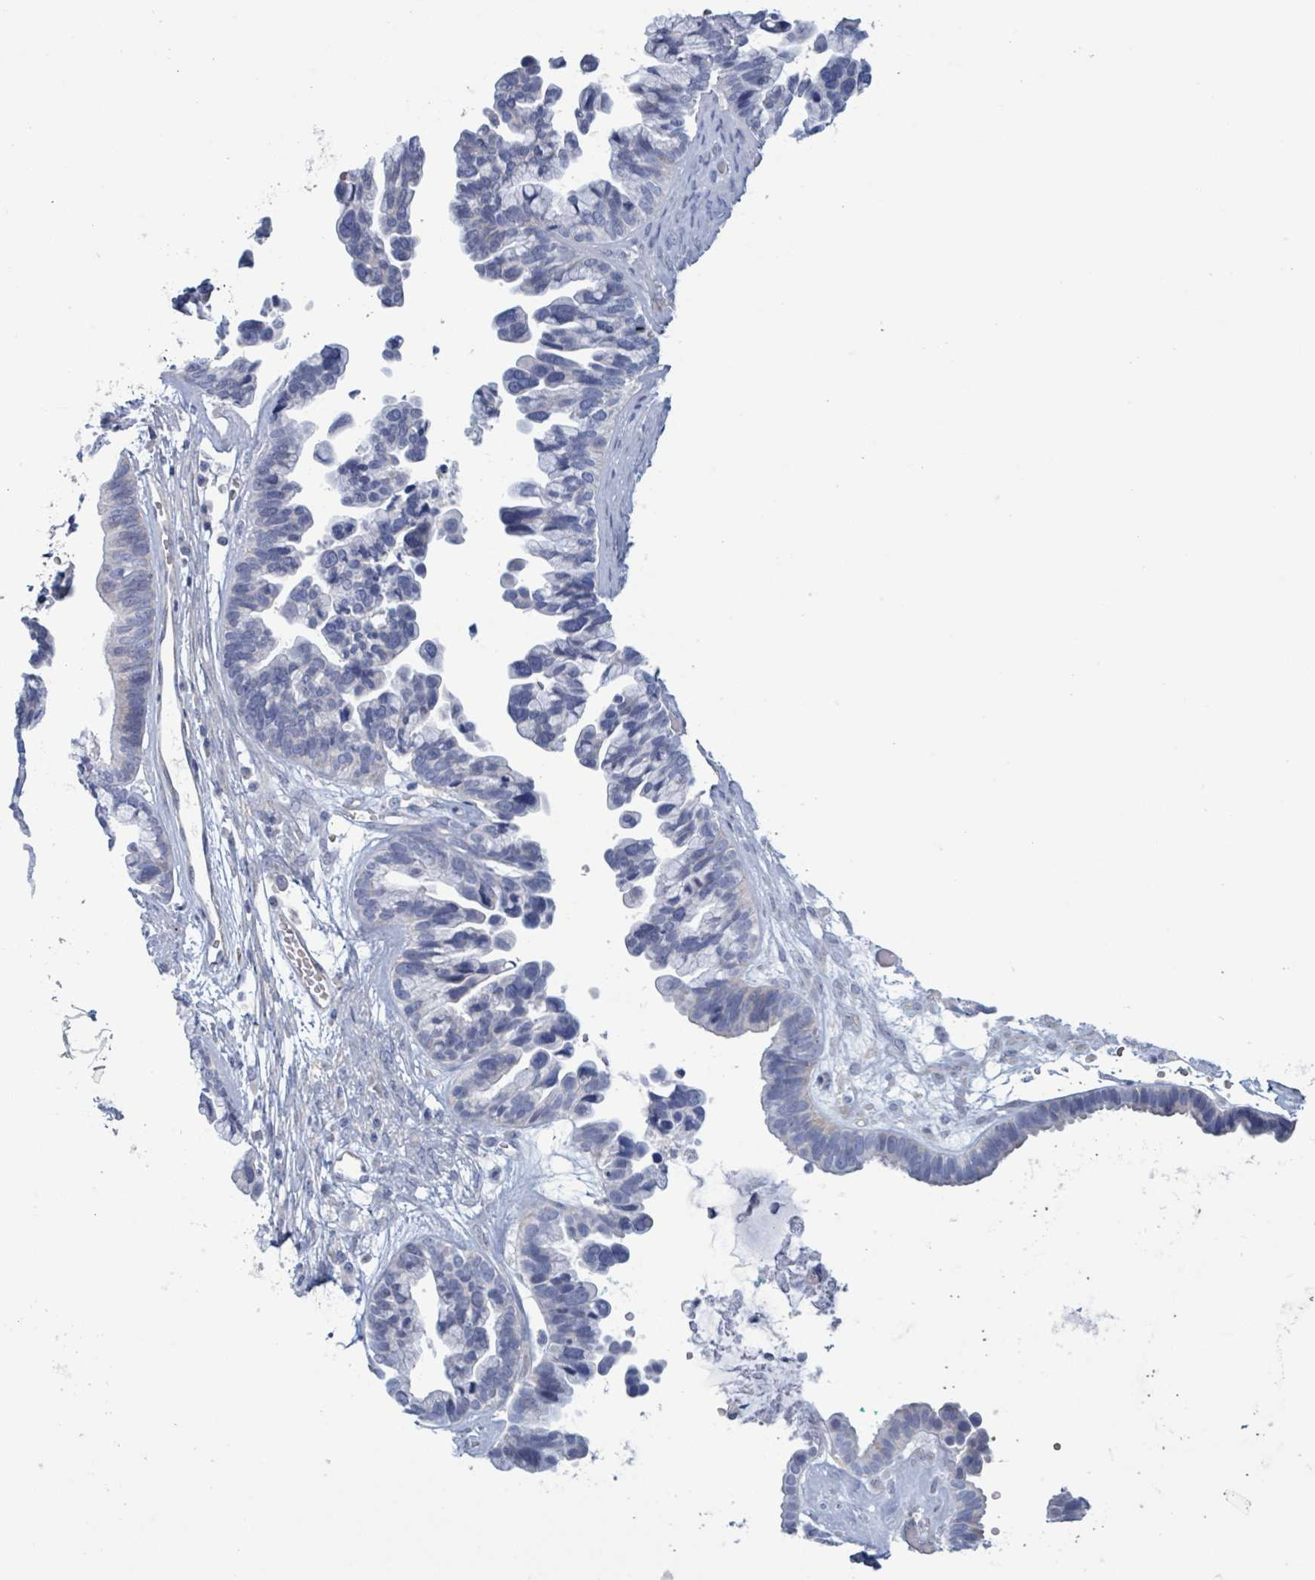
{"staining": {"intensity": "negative", "quantity": "none", "location": "none"}, "tissue": "ovarian cancer", "cell_type": "Tumor cells", "image_type": "cancer", "snomed": [{"axis": "morphology", "description": "Cystadenocarcinoma, serous, NOS"}, {"axis": "topography", "description": "Ovary"}], "caption": "Image shows no significant protein positivity in tumor cells of serous cystadenocarcinoma (ovarian). Brightfield microscopy of immunohistochemistry (IHC) stained with DAB (brown) and hematoxylin (blue), captured at high magnification.", "gene": "PKLR", "patient": {"sex": "female", "age": 56}}